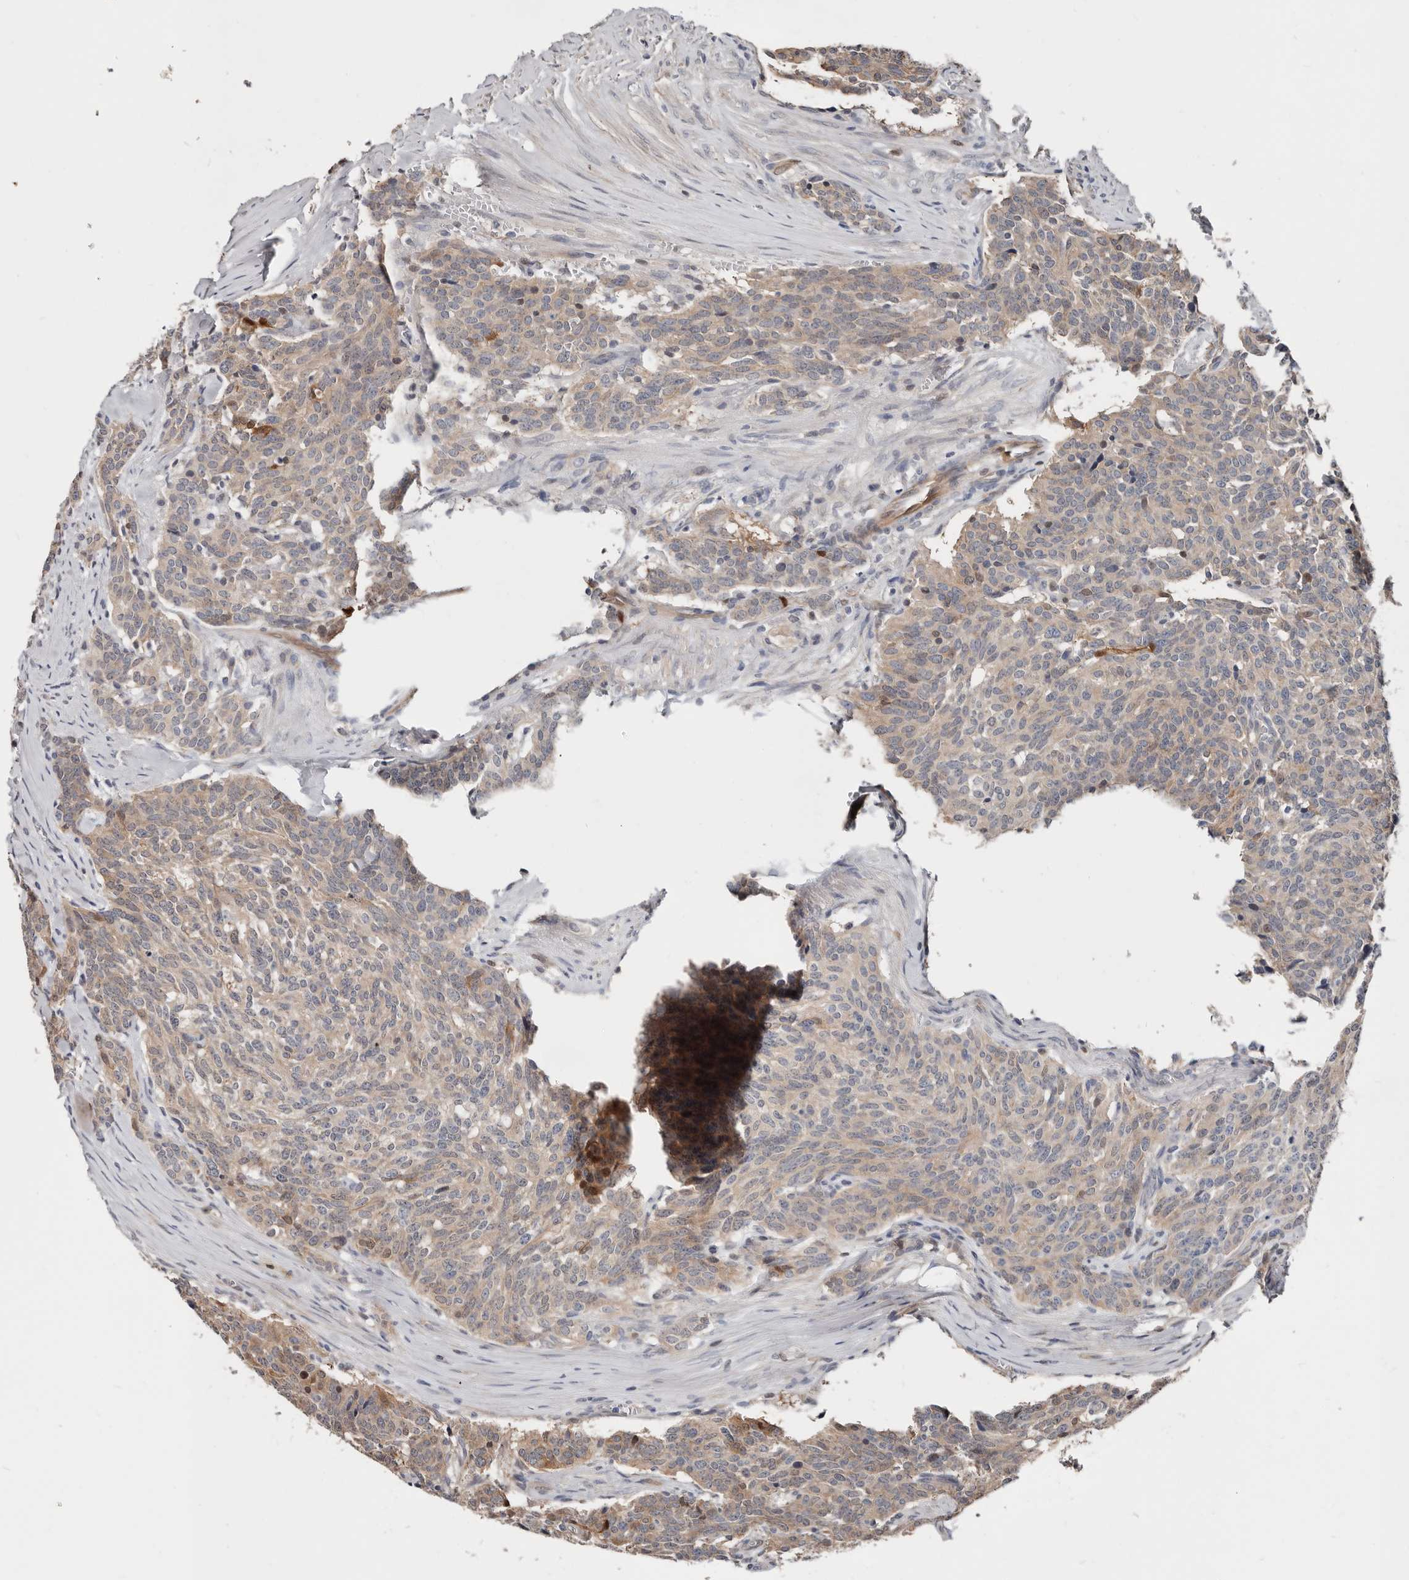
{"staining": {"intensity": "weak", "quantity": "<25%", "location": "cytoplasmic/membranous"}, "tissue": "carcinoid", "cell_type": "Tumor cells", "image_type": "cancer", "snomed": [{"axis": "morphology", "description": "Carcinoid, malignant, NOS"}, {"axis": "topography", "description": "Lung"}], "caption": "Protein analysis of malignant carcinoid demonstrates no significant staining in tumor cells.", "gene": "ASRGL1", "patient": {"sex": "female", "age": 46}}